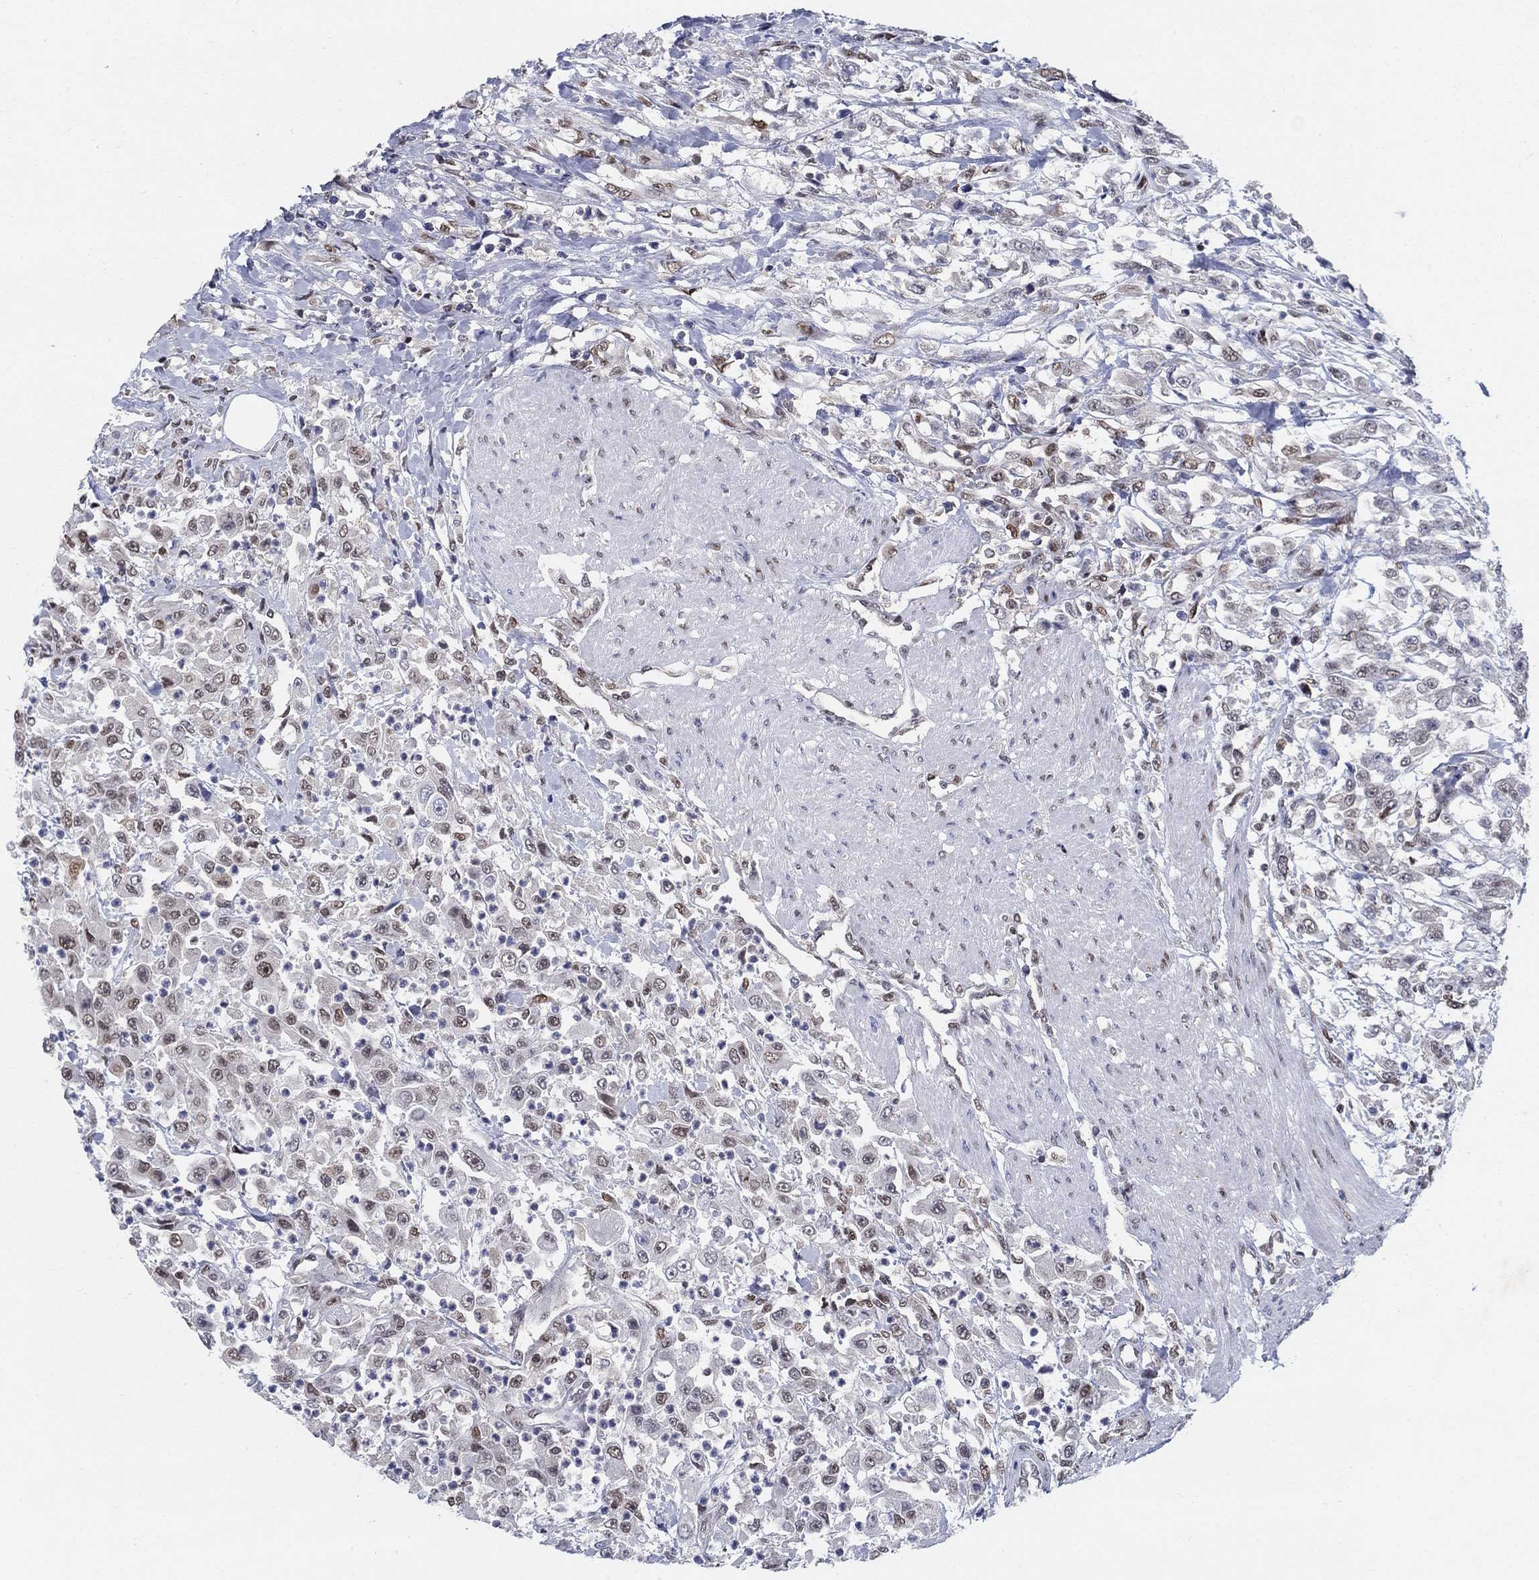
{"staining": {"intensity": "moderate", "quantity": "<25%", "location": "nuclear"}, "tissue": "urothelial cancer", "cell_type": "Tumor cells", "image_type": "cancer", "snomed": [{"axis": "morphology", "description": "Urothelial carcinoma, High grade"}, {"axis": "topography", "description": "Urinary bladder"}], "caption": "This histopathology image exhibits urothelial cancer stained with IHC to label a protein in brown. The nuclear of tumor cells show moderate positivity for the protein. Nuclei are counter-stained blue.", "gene": "CENPE", "patient": {"sex": "male", "age": 46}}